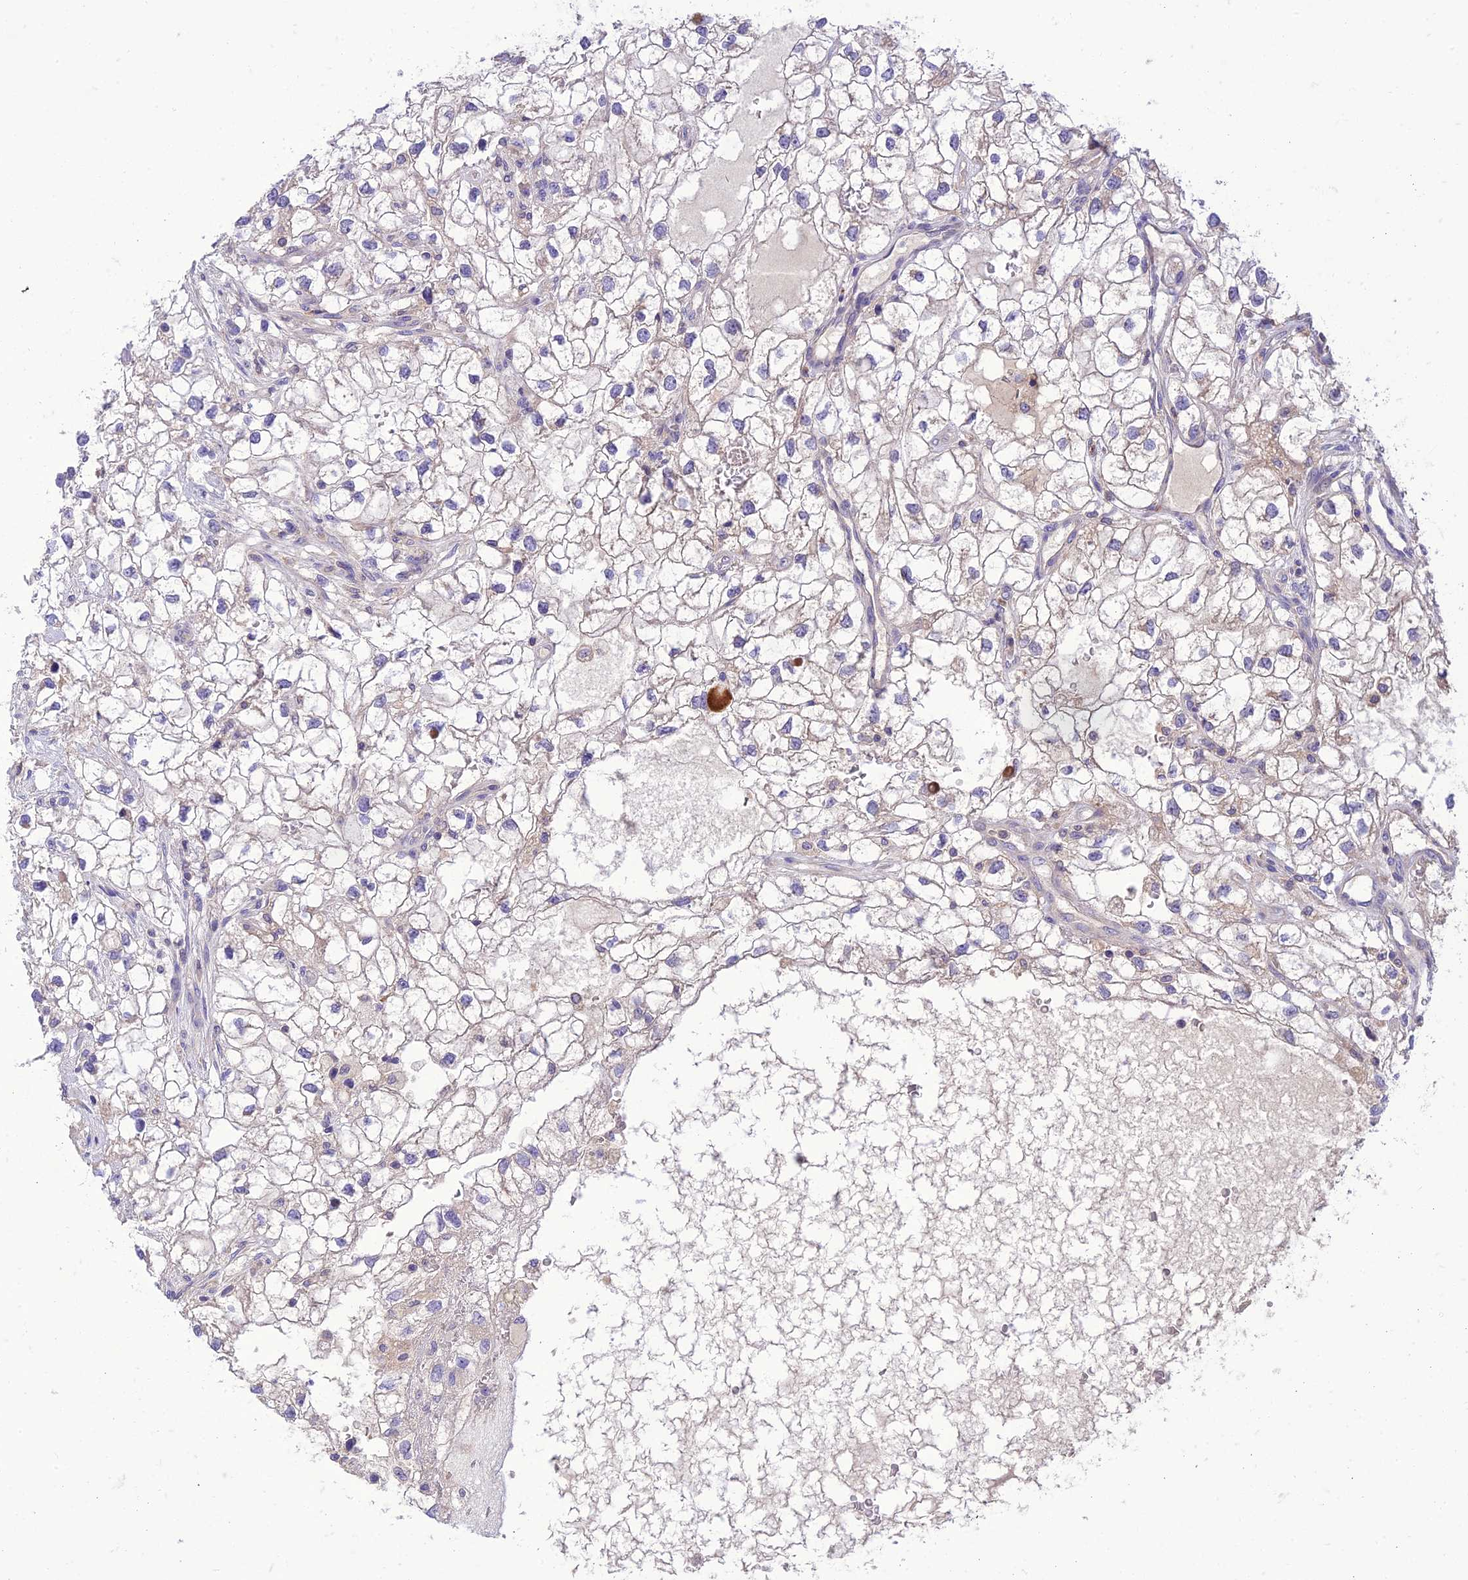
{"staining": {"intensity": "negative", "quantity": "none", "location": "none"}, "tissue": "renal cancer", "cell_type": "Tumor cells", "image_type": "cancer", "snomed": [{"axis": "morphology", "description": "Adenocarcinoma, NOS"}, {"axis": "topography", "description": "Kidney"}], "caption": "Tumor cells are negative for brown protein staining in adenocarcinoma (renal).", "gene": "IRAK3", "patient": {"sex": "male", "age": 59}}